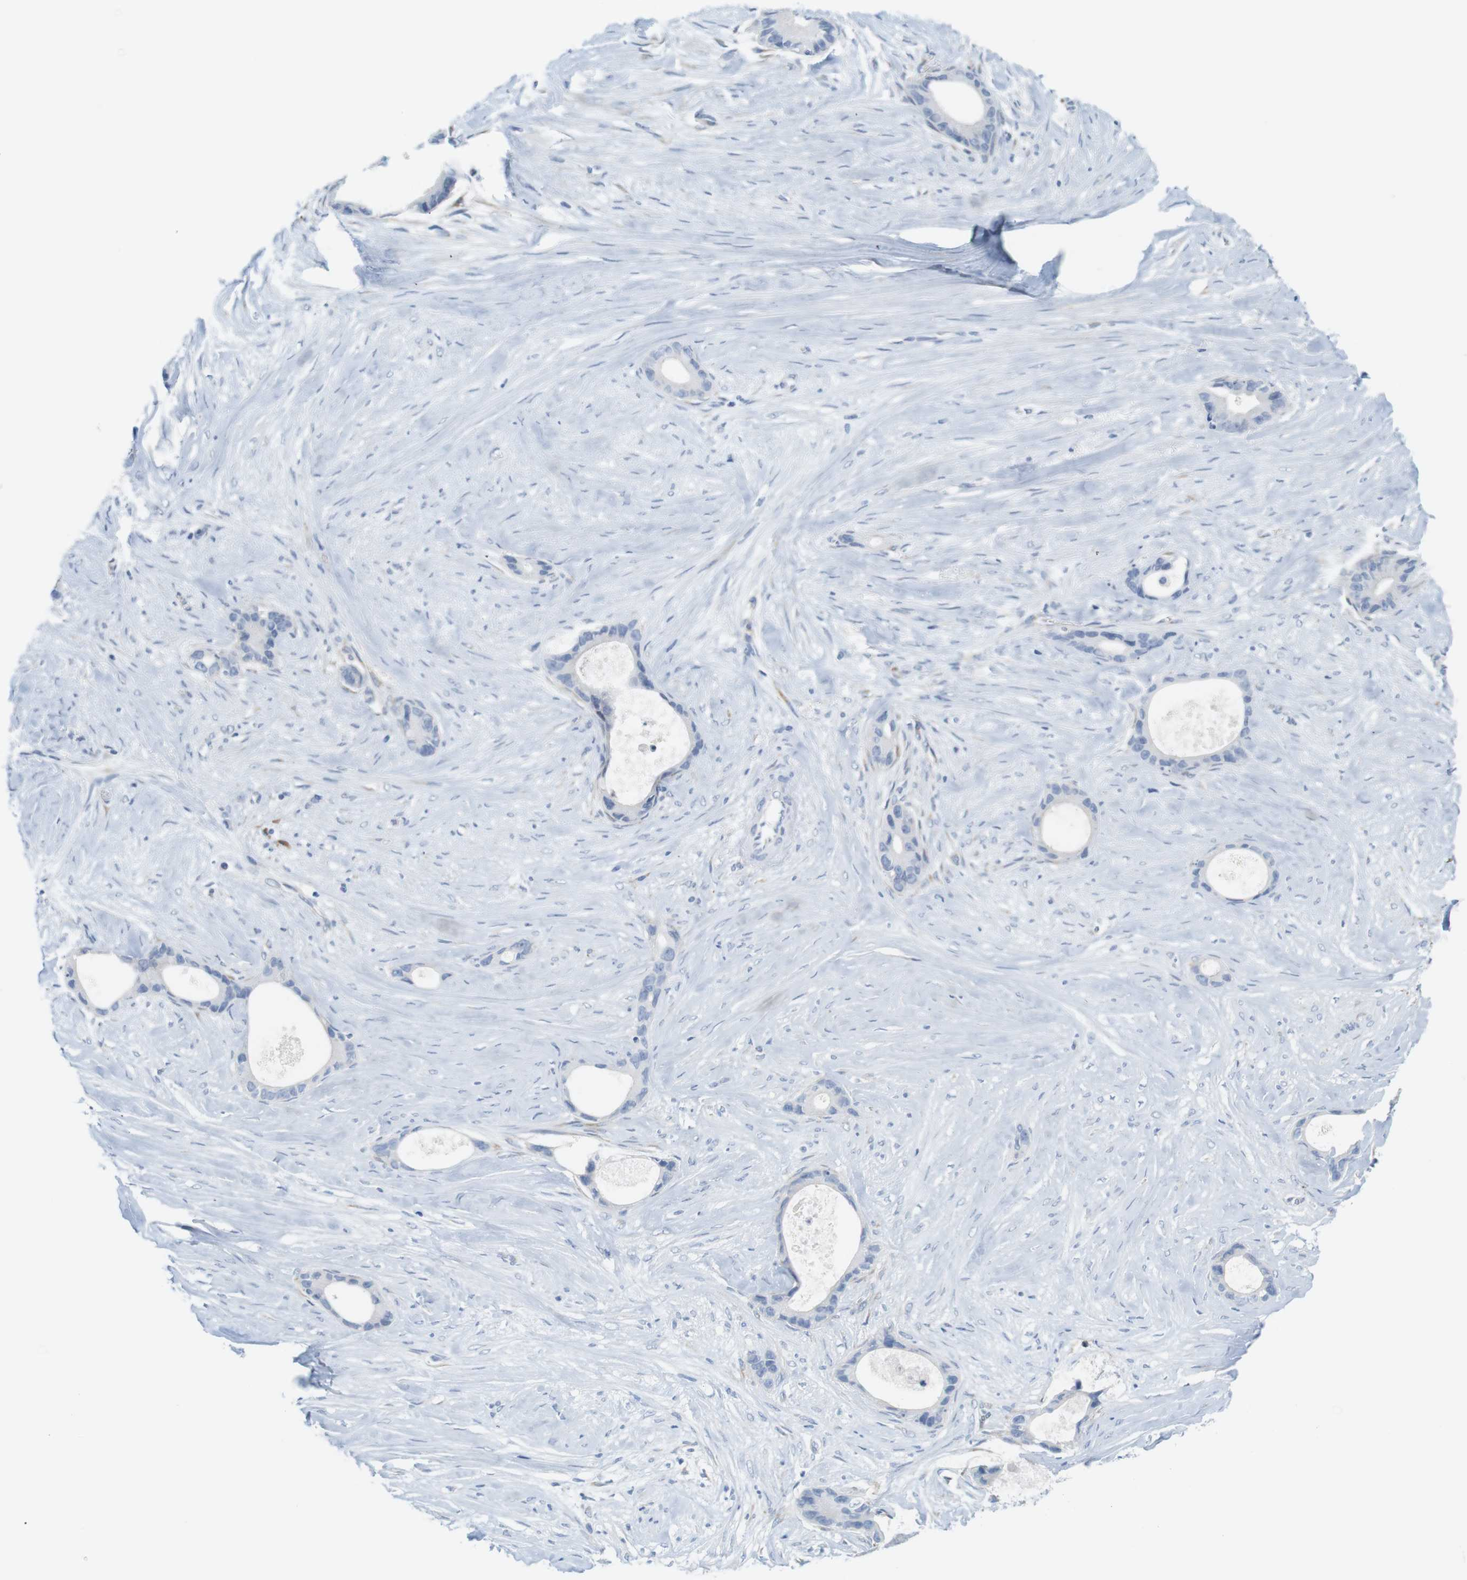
{"staining": {"intensity": "negative", "quantity": "none", "location": "none"}, "tissue": "liver cancer", "cell_type": "Tumor cells", "image_type": "cancer", "snomed": [{"axis": "morphology", "description": "Cholangiocarcinoma"}, {"axis": "topography", "description": "Liver"}], "caption": "An immunohistochemistry (IHC) photomicrograph of cholangiocarcinoma (liver) is shown. There is no staining in tumor cells of cholangiocarcinoma (liver).", "gene": "RGS9", "patient": {"sex": "female", "age": 55}}